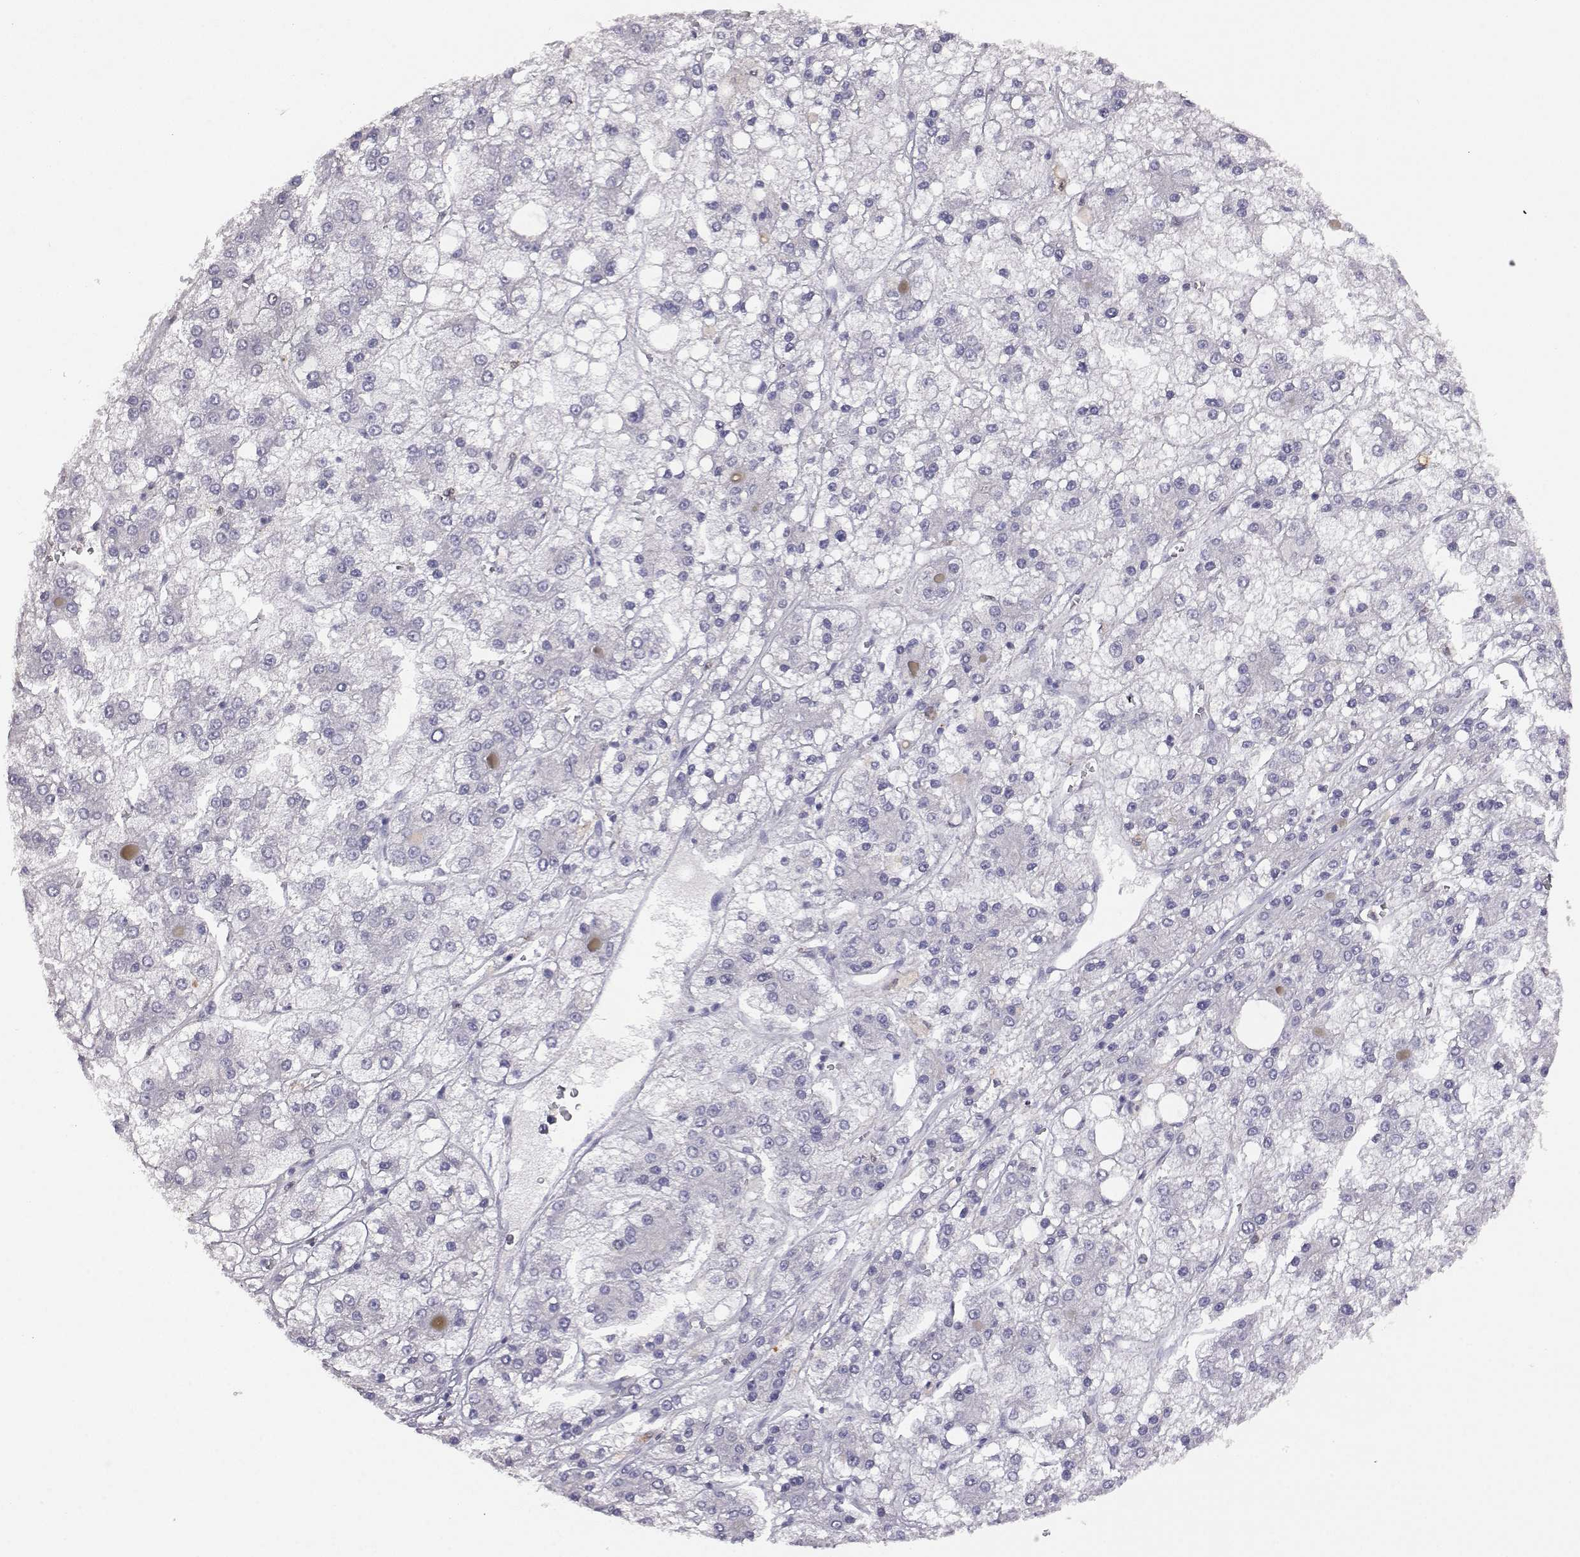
{"staining": {"intensity": "negative", "quantity": "none", "location": "none"}, "tissue": "liver cancer", "cell_type": "Tumor cells", "image_type": "cancer", "snomed": [{"axis": "morphology", "description": "Carcinoma, Hepatocellular, NOS"}, {"axis": "topography", "description": "Liver"}], "caption": "High power microscopy micrograph of an immunohistochemistry (IHC) image of liver cancer, revealing no significant expression in tumor cells.", "gene": "AKR1B1", "patient": {"sex": "male", "age": 73}}